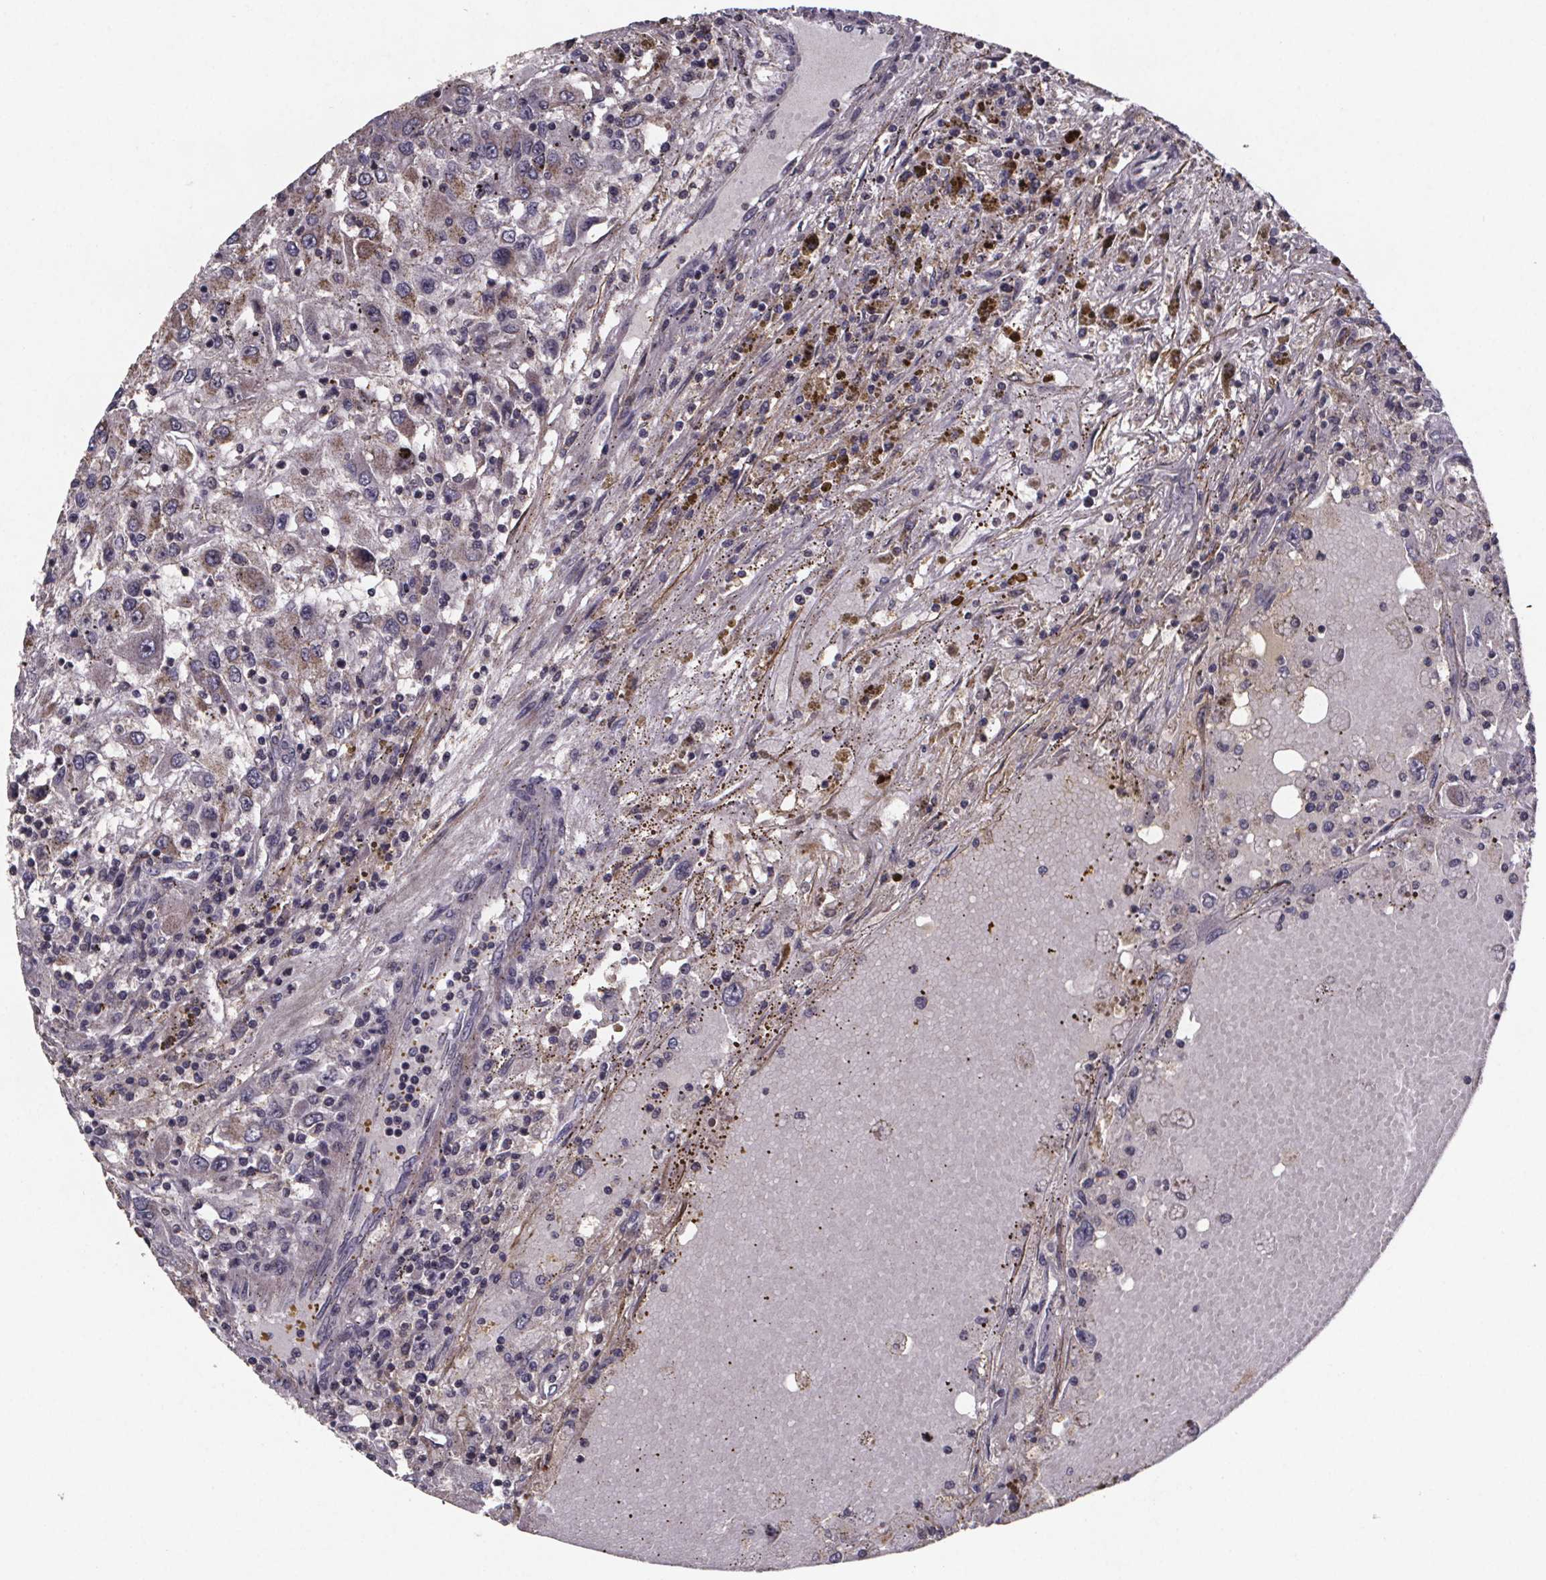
{"staining": {"intensity": "negative", "quantity": "none", "location": "none"}, "tissue": "renal cancer", "cell_type": "Tumor cells", "image_type": "cancer", "snomed": [{"axis": "morphology", "description": "Adenocarcinoma, NOS"}, {"axis": "topography", "description": "Kidney"}], "caption": "Histopathology image shows no significant protein positivity in tumor cells of adenocarcinoma (renal). (DAB immunohistochemistry (IHC) with hematoxylin counter stain).", "gene": "PALLD", "patient": {"sex": "female", "age": 67}}